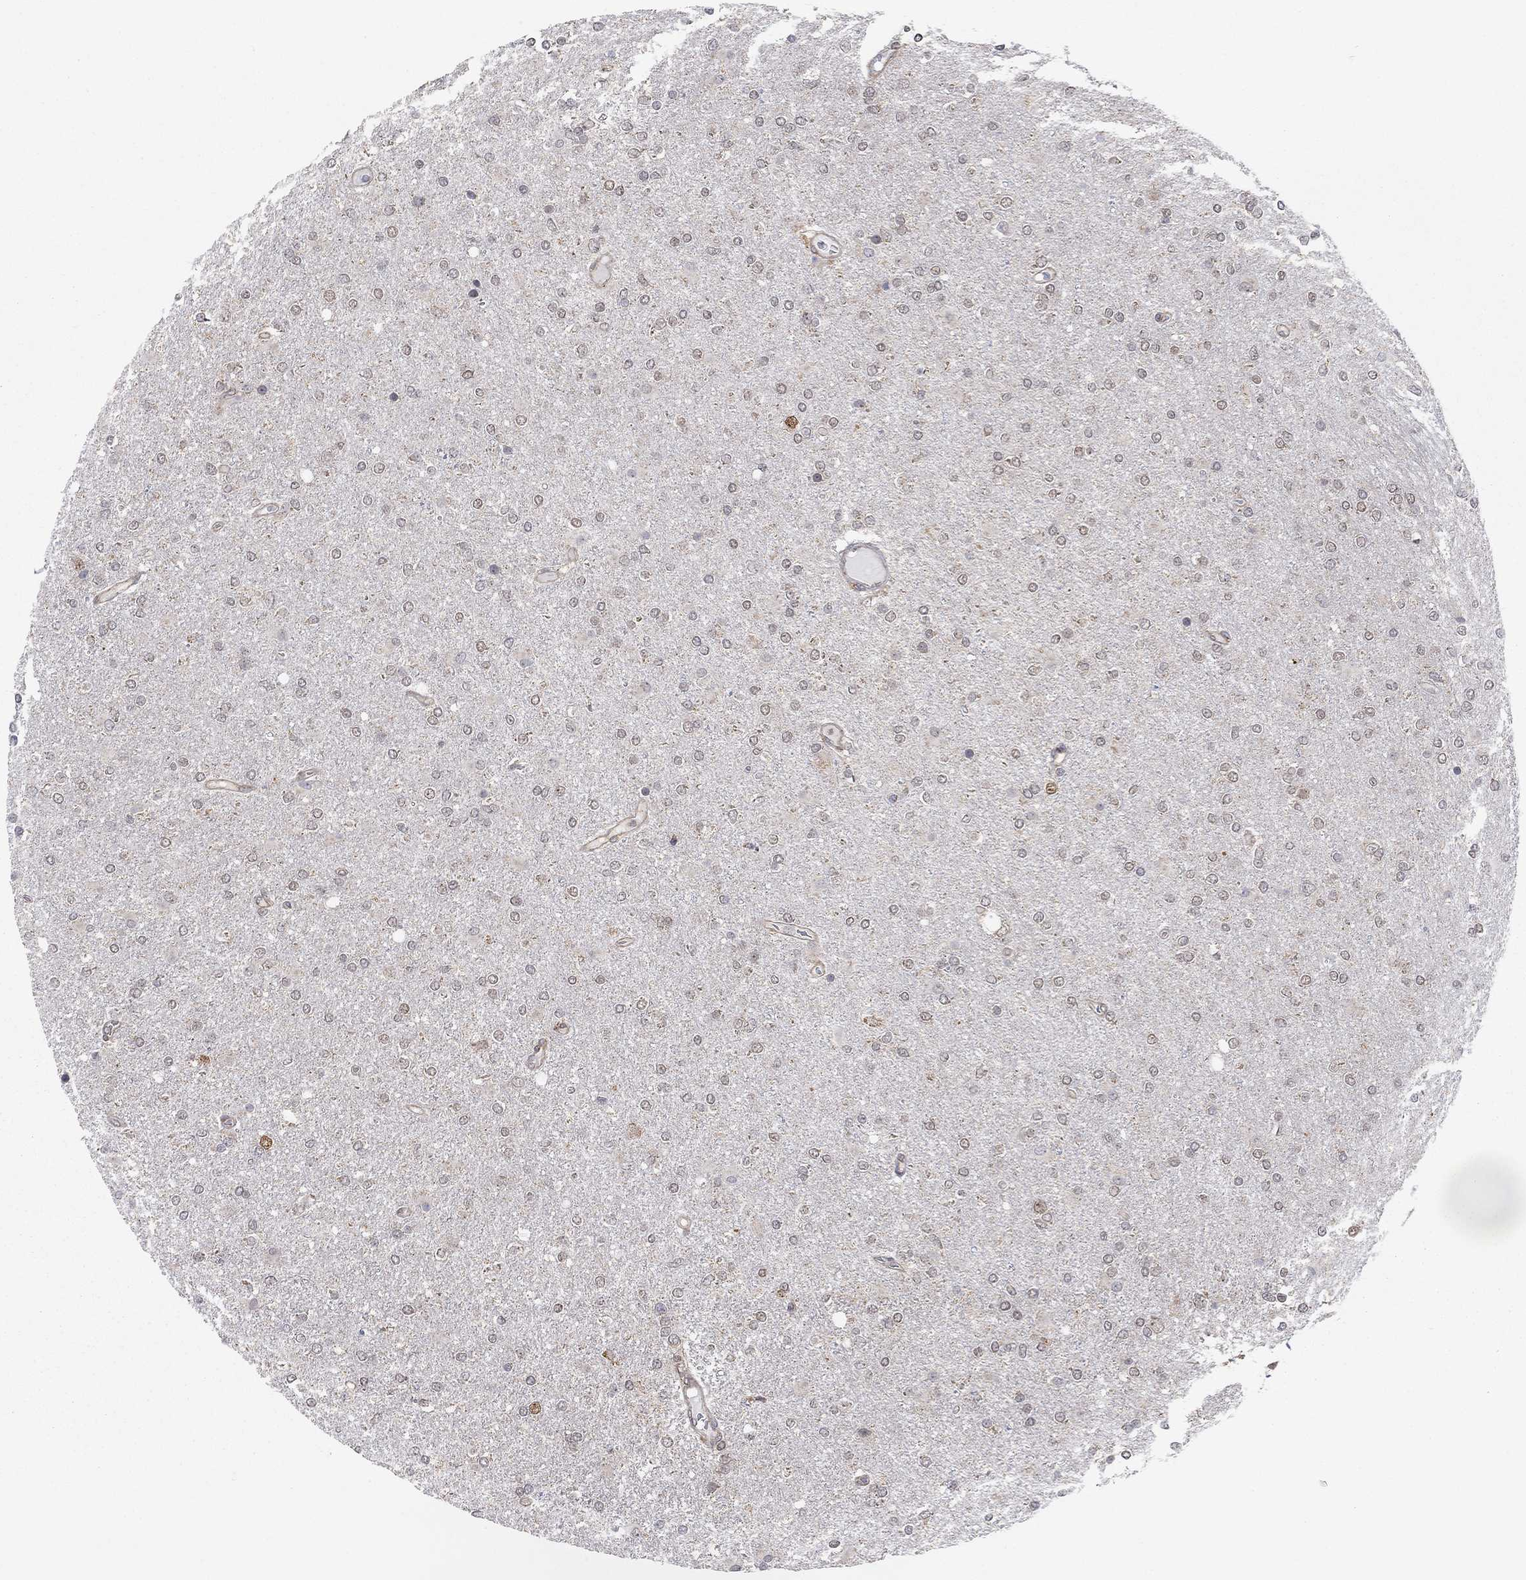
{"staining": {"intensity": "negative", "quantity": "none", "location": "none"}, "tissue": "glioma", "cell_type": "Tumor cells", "image_type": "cancer", "snomed": [{"axis": "morphology", "description": "Glioma, malignant, High grade"}, {"axis": "topography", "description": "Cerebral cortex"}], "caption": "This is an immunohistochemistry image of glioma. There is no expression in tumor cells.", "gene": "TDP1", "patient": {"sex": "male", "age": 70}}